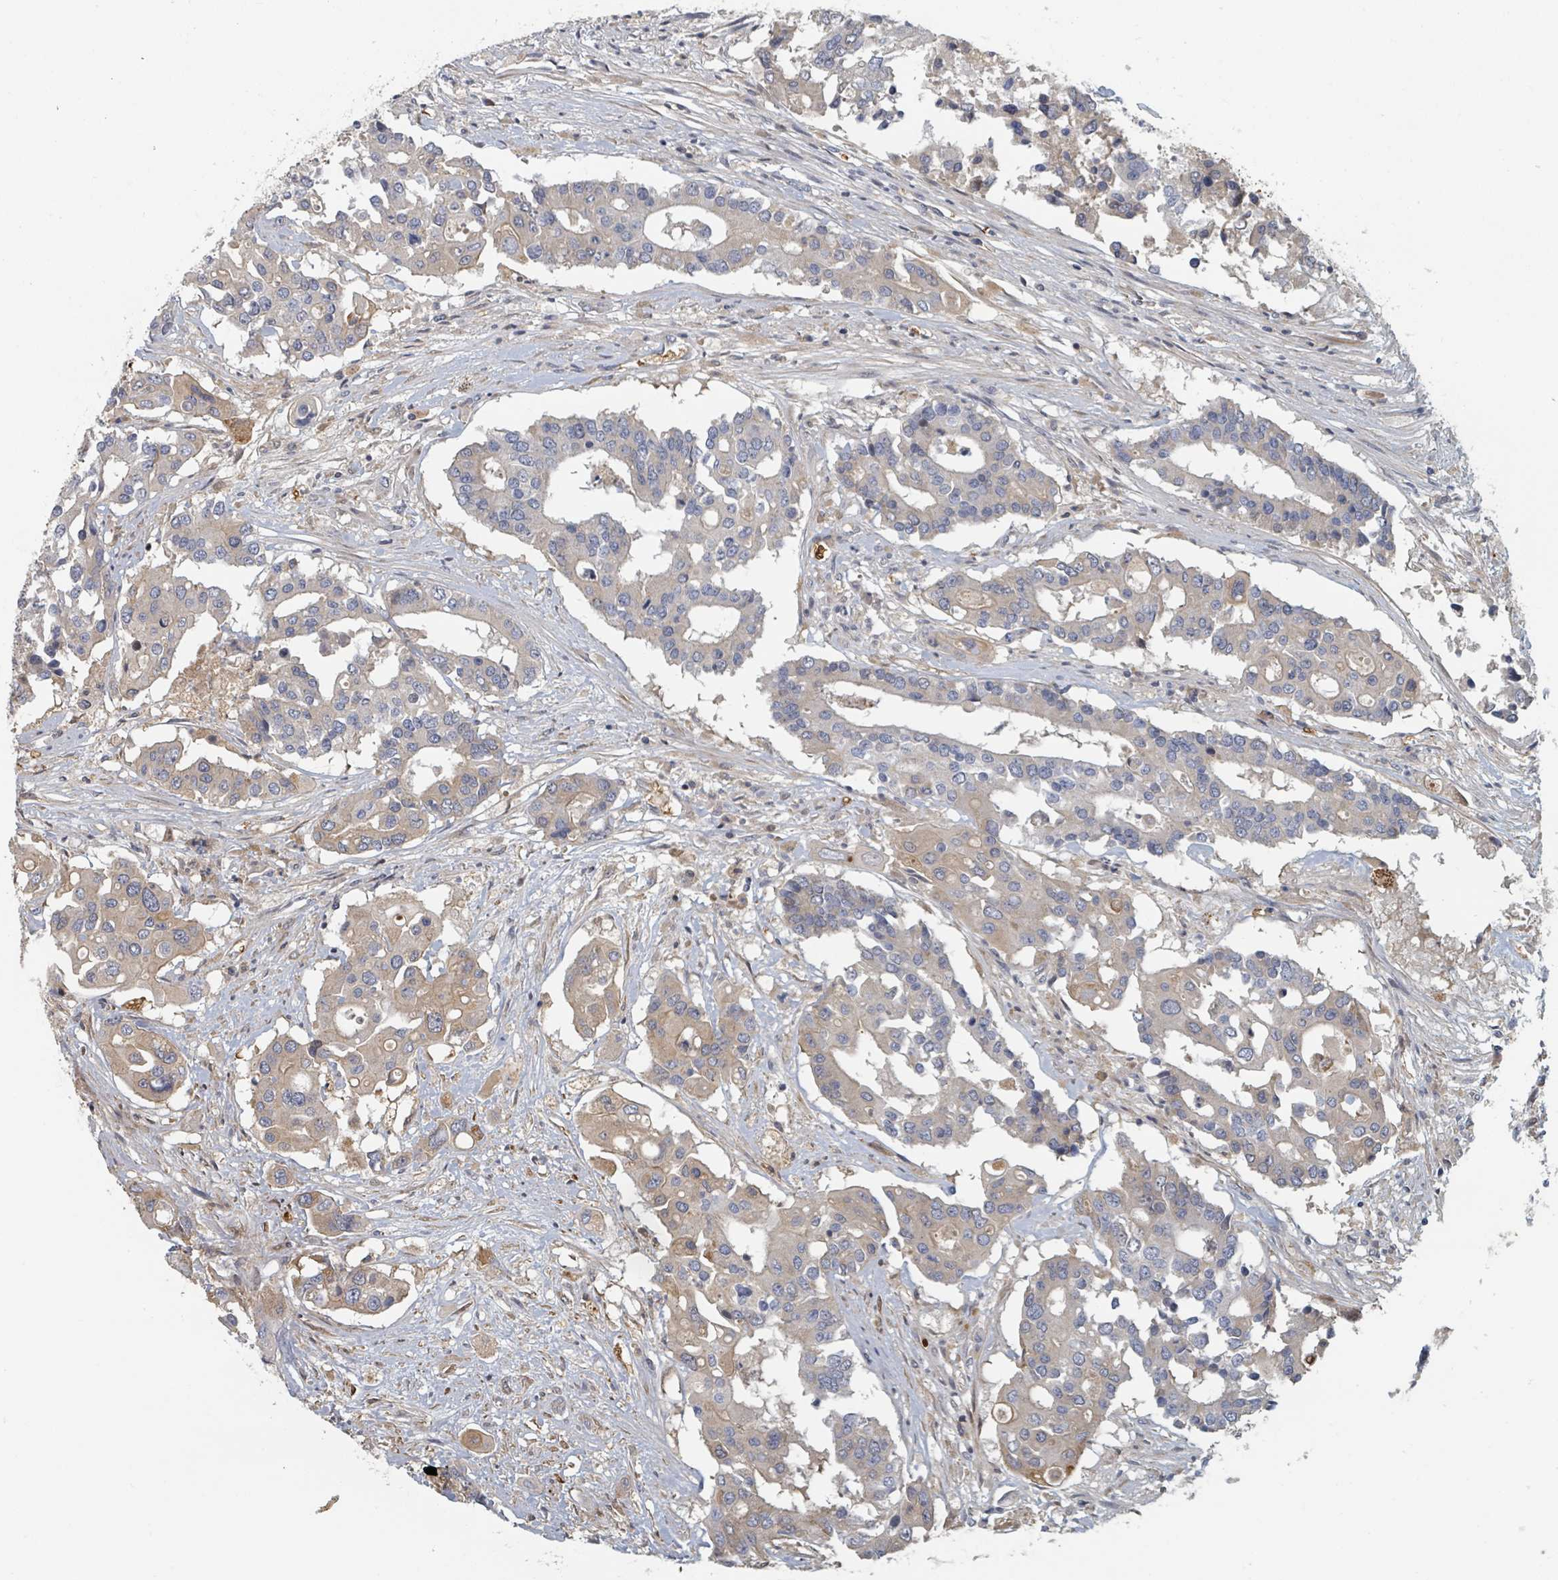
{"staining": {"intensity": "weak", "quantity": "25%-75%", "location": "cytoplasmic/membranous"}, "tissue": "colorectal cancer", "cell_type": "Tumor cells", "image_type": "cancer", "snomed": [{"axis": "morphology", "description": "Adenocarcinoma, NOS"}, {"axis": "topography", "description": "Colon"}], "caption": "Immunohistochemical staining of colorectal adenocarcinoma displays low levels of weak cytoplasmic/membranous protein expression in about 25%-75% of tumor cells. (Brightfield microscopy of DAB IHC at high magnification).", "gene": "TRPC4AP", "patient": {"sex": "male", "age": 77}}